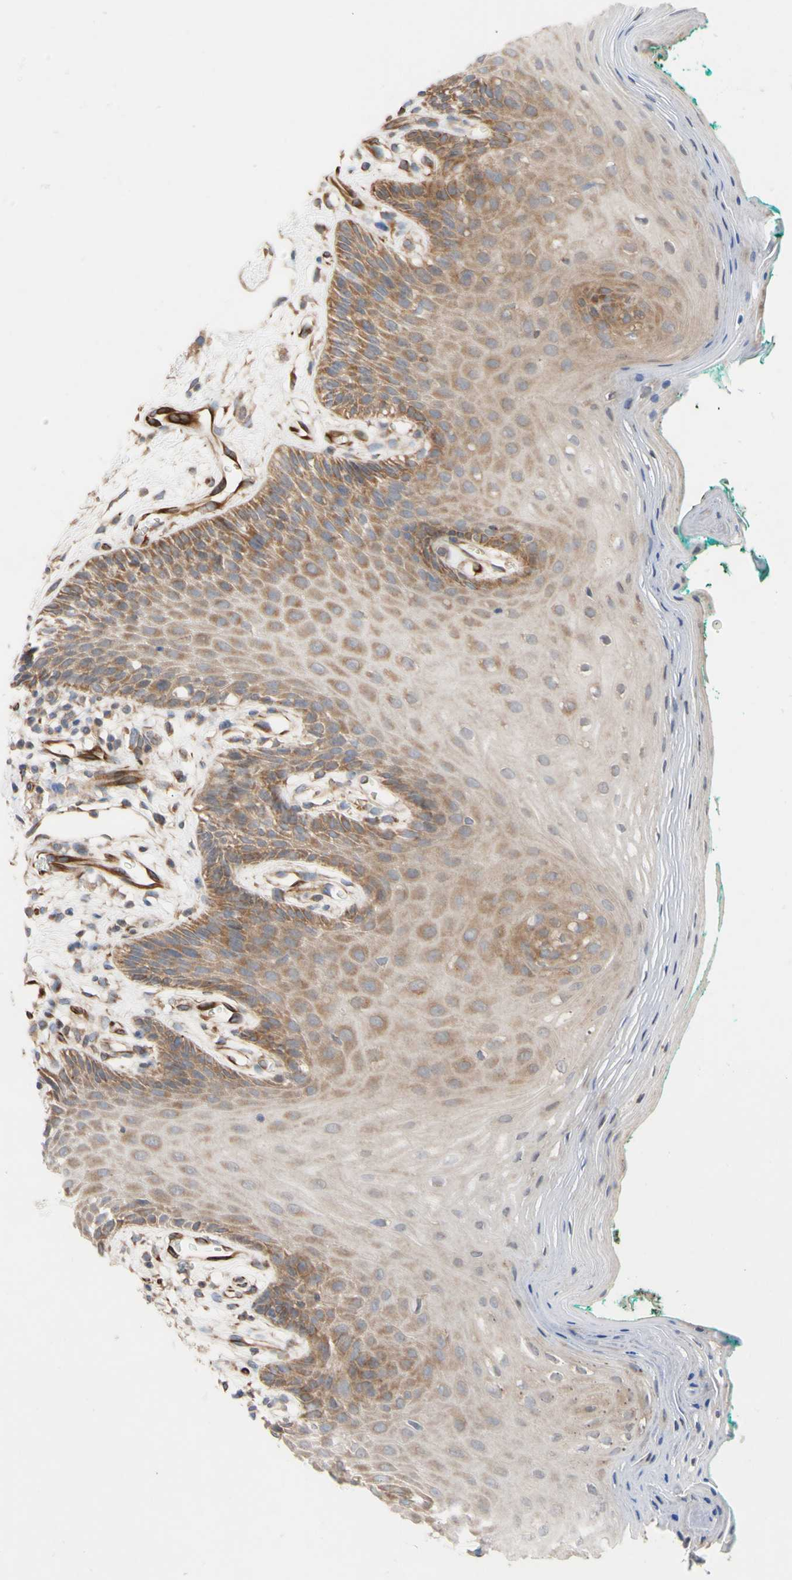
{"staining": {"intensity": "moderate", "quantity": ">75%", "location": "cytoplasmic/membranous"}, "tissue": "oral mucosa", "cell_type": "Squamous epithelial cells", "image_type": "normal", "snomed": [{"axis": "morphology", "description": "Normal tissue, NOS"}, {"axis": "topography", "description": "Skeletal muscle"}, {"axis": "topography", "description": "Oral tissue"}, {"axis": "topography", "description": "Peripheral nerve tissue"}], "caption": "Protein staining shows moderate cytoplasmic/membranous expression in about >75% of squamous epithelial cells in benign oral mucosa. (DAB (3,3'-diaminobenzidine) = brown stain, brightfield microscopy at high magnification).", "gene": "EIF2S3", "patient": {"sex": "female", "age": 84}}